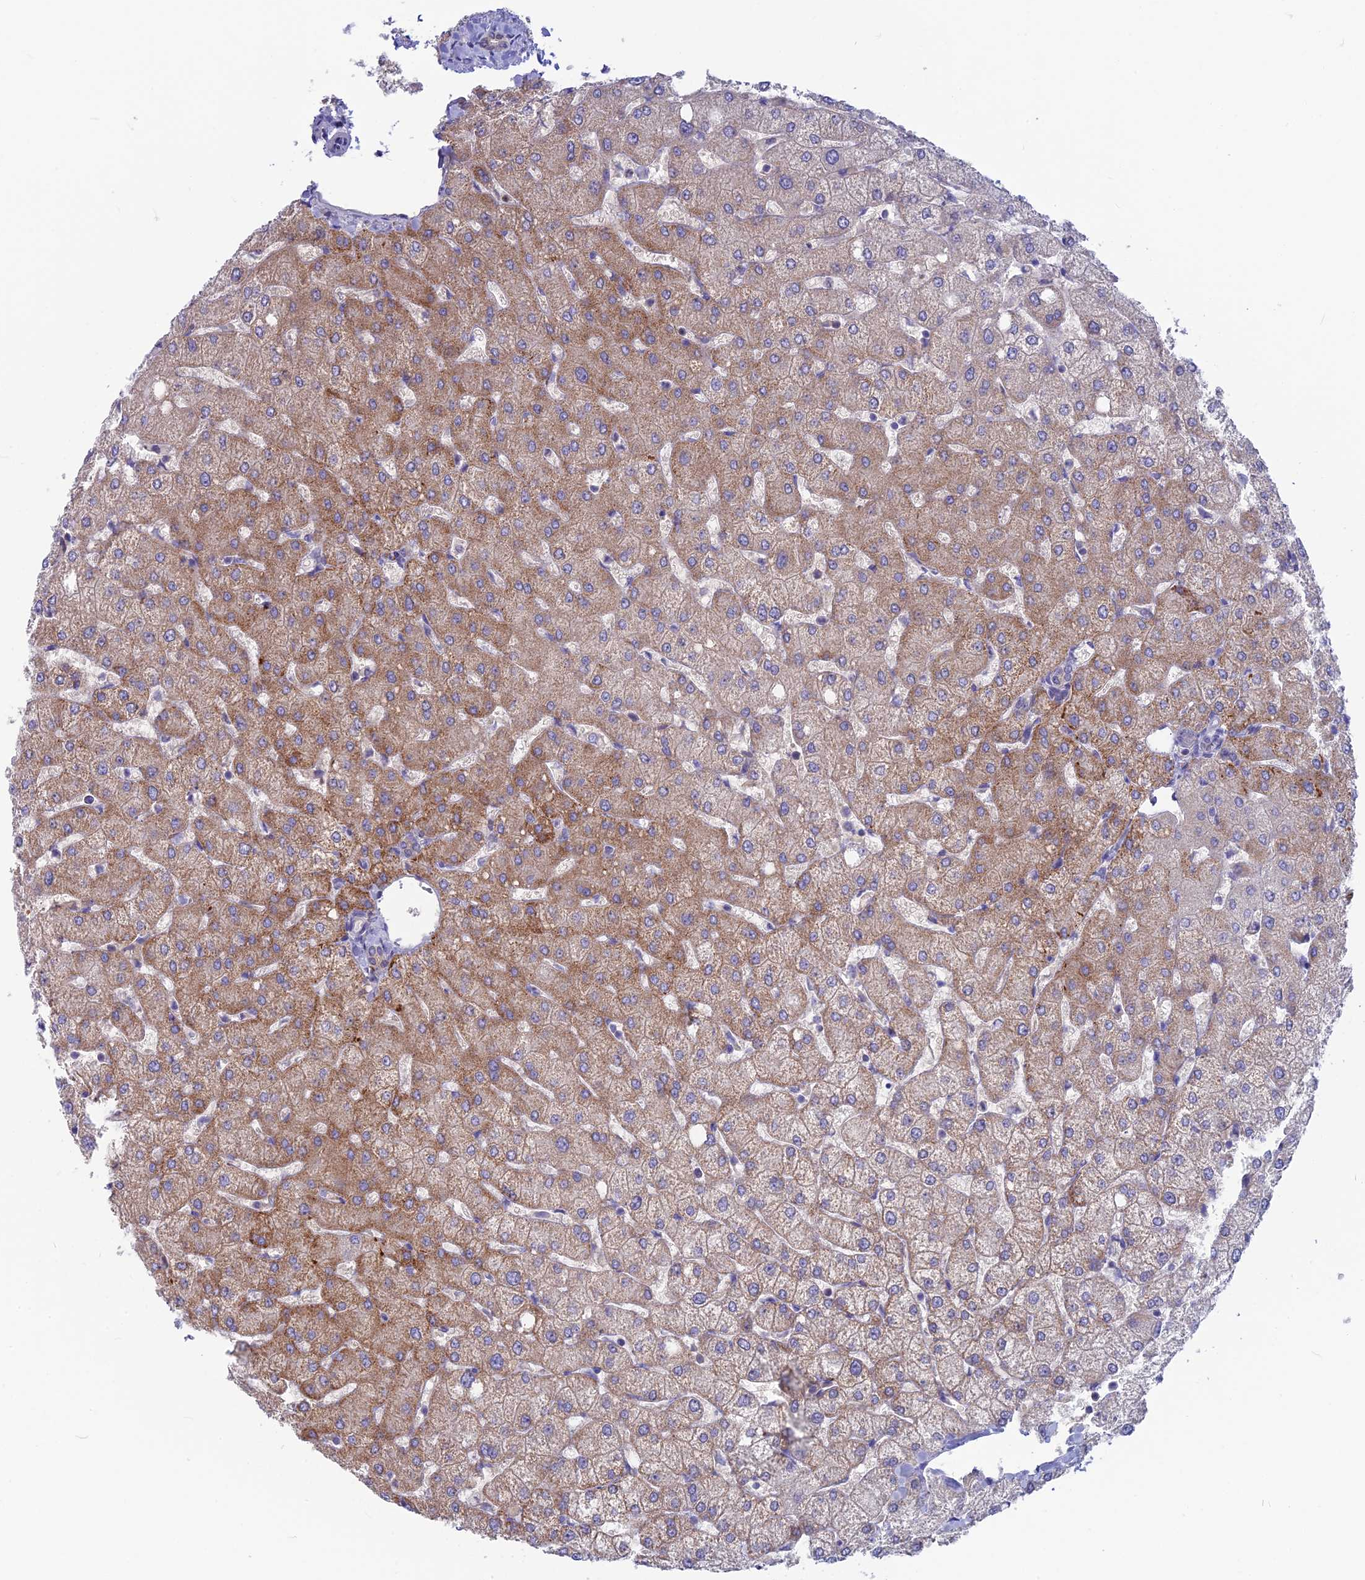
{"staining": {"intensity": "negative", "quantity": "none", "location": "none"}, "tissue": "liver", "cell_type": "Cholangiocytes", "image_type": "normal", "snomed": [{"axis": "morphology", "description": "Normal tissue, NOS"}, {"axis": "topography", "description": "Liver"}], "caption": "DAB (3,3'-diaminobenzidine) immunohistochemical staining of normal liver exhibits no significant staining in cholangiocytes.", "gene": "SNAP91", "patient": {"sex": "female", "age": 54}}